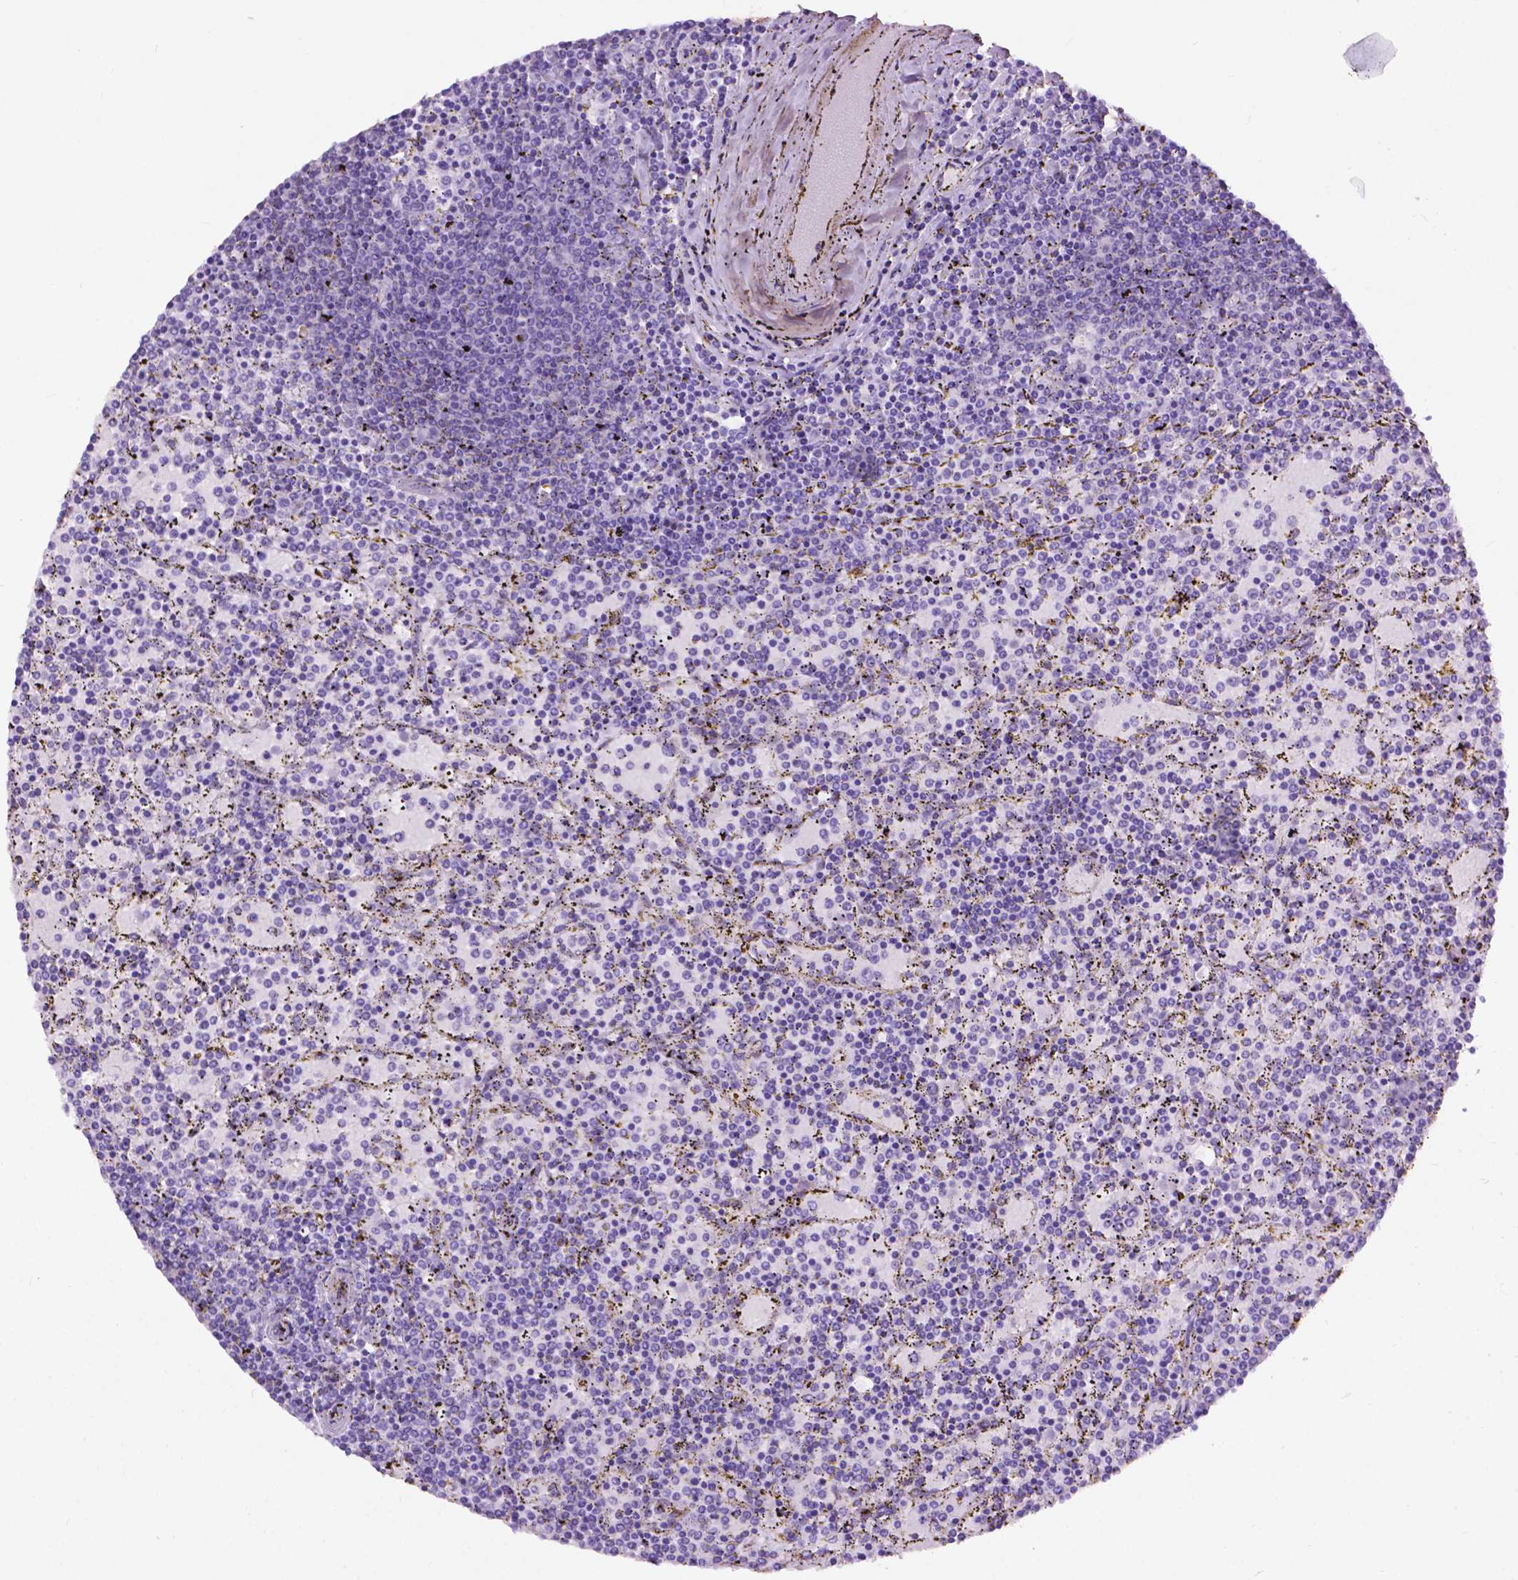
{"staining": {"intensity": "negative", "quantity": "none", "location": "none"}, "tissue": "lymphoma", "cell_type": "Tumor cells", "image_type": "cancer", "snomed": [{"axis": "morphology", "description": "Malignant lymphoma, non-Hodgkin's type, Low grade"}, {"axis": "topography", "description": "Spleen"}], "caption": "Immunohistochemistry (IHC) micrograph of lymphoma stained for a protein (brown), which exhibits no staining in tumor cells.", "gene": "PCDHA12", "patient": {"sex": "female", "age": 77}}